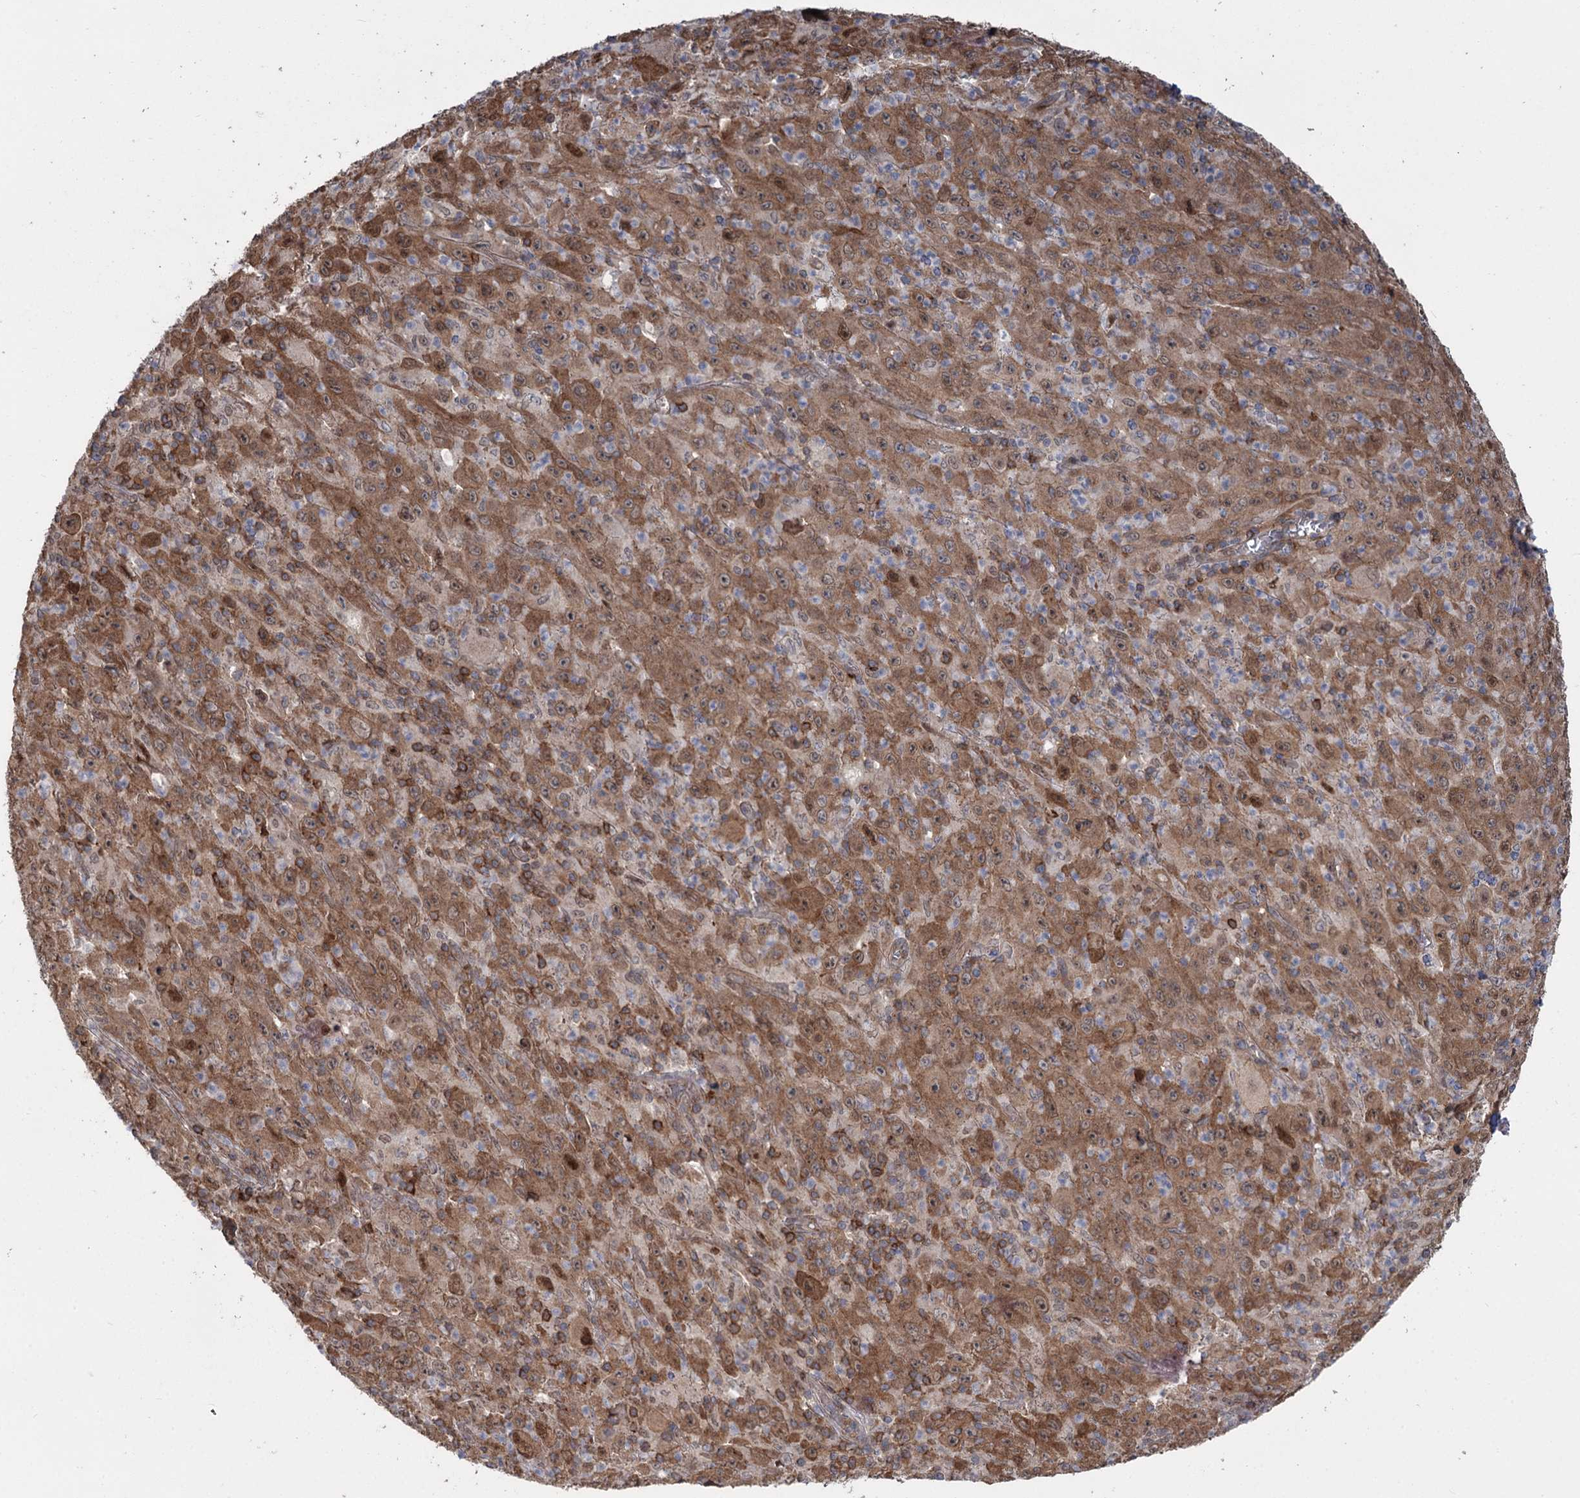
{"staining": {"intensity": "moderate", "quantity": ">75%", "location": "cytoplasmic/membranous,nuclear"}, "tissue": "melanoma", "cell_type": "Tumor cells", "image_type": "cancer", "snomed": [{"axis": "morphology", "description": "Malignant melanoma, Metastatic site"}, {"axis": "topography", "description": "Skin"}], "caption": "Immunohistochemistry histopathology image of neoplastic tissue: melanoma stained using IHC demonstrates medium levels of moderate protein expression localized specifically in the cytoplasmic/membranous and nuclear of tumor cells, appearing as a cytoplasmic/membranous and nuclear brown color.", "gene": "STX6", "patient": {"sex": "female", "age": 56}}